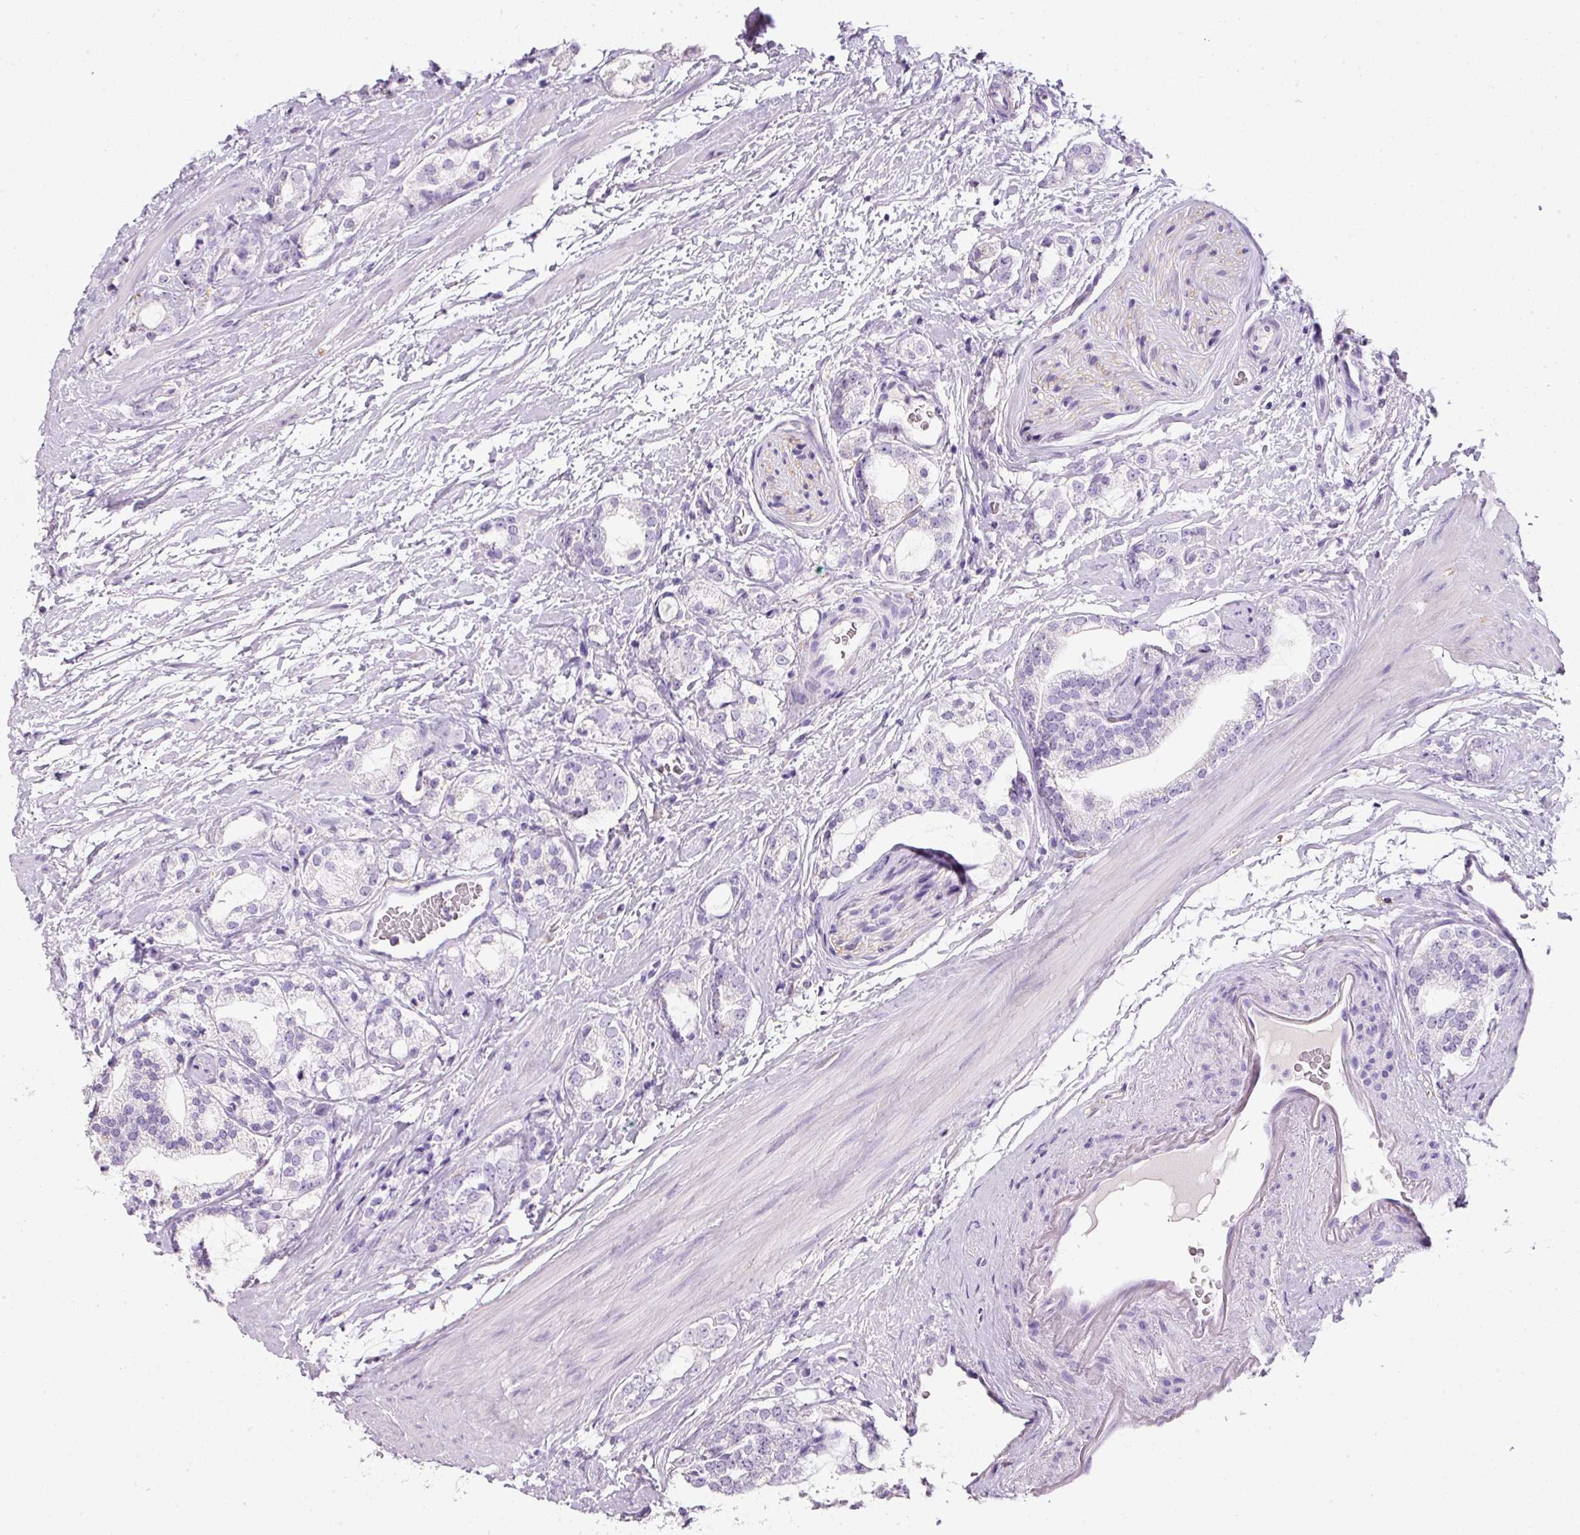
{"staining": {"intensity": "negative", "quantity": "none", "location": "none"}, "tissue": "prostate cancer", "cell_type": "Tumor cells", "image_type": "cancer", "snomed": [{"axis": "morphology", "description": "Adenocarcinoma, High grade"}, {"axis": "topography", "description": "Prostate"}], "caption": "There is no significant positivity in tumor cells of prostate cancer. Nuclei are stained in blue.", "gene": "DNM1", "patient": {"sex": "male", "age": 64}}